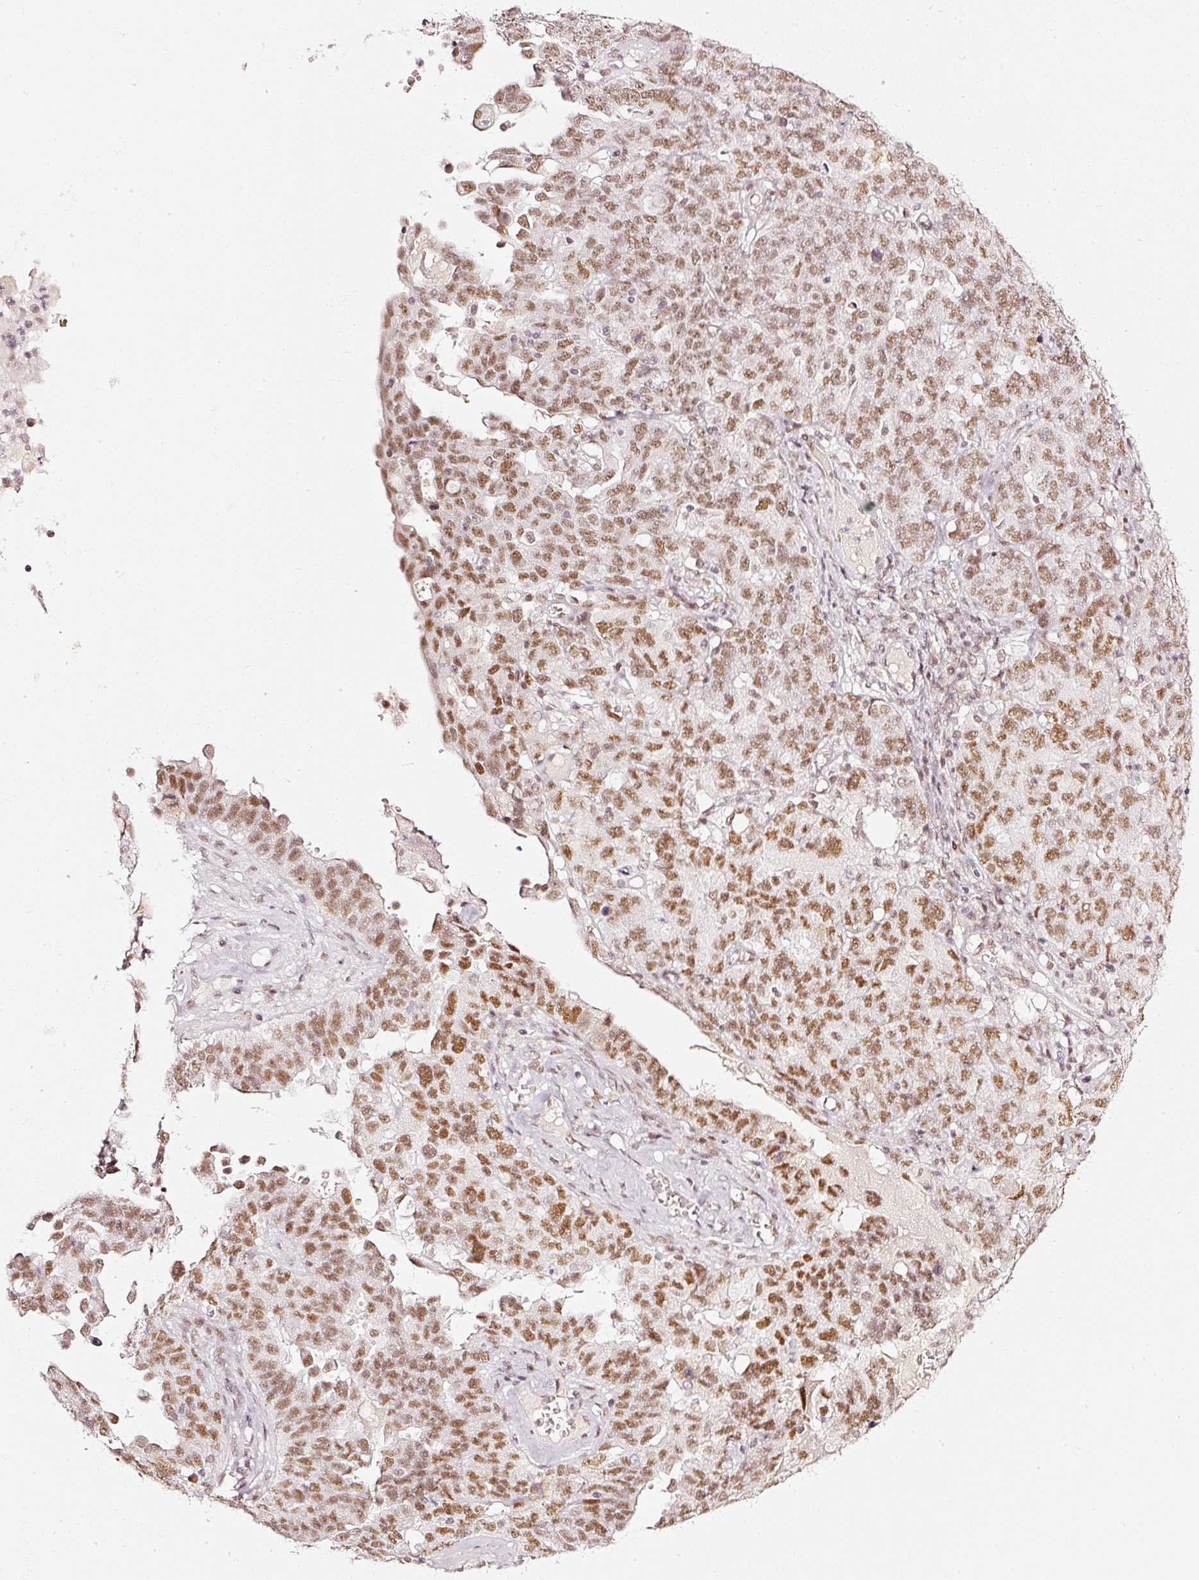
{"staining": {"intensity": "moderate", "quantity": ">75%", "location": "nuclear"}, "tissue": "ovarian cancer", "cell_type": "Tumor cells", "image_type": "cancer", "snomed": [{"axis": "morphology", "description": "Carcinoma, endometroid"}, {"axis": "topography", "description": "Ovary"}], "caption": "Immunohistochemical staining of ovarian cancer (endometroid carcinoma) exhibits medium levels of moderate nuclear expression in about >75% of tumor cells.", "gene": "PPP1R10", "patient": {"sex": "female", "age": 62}}